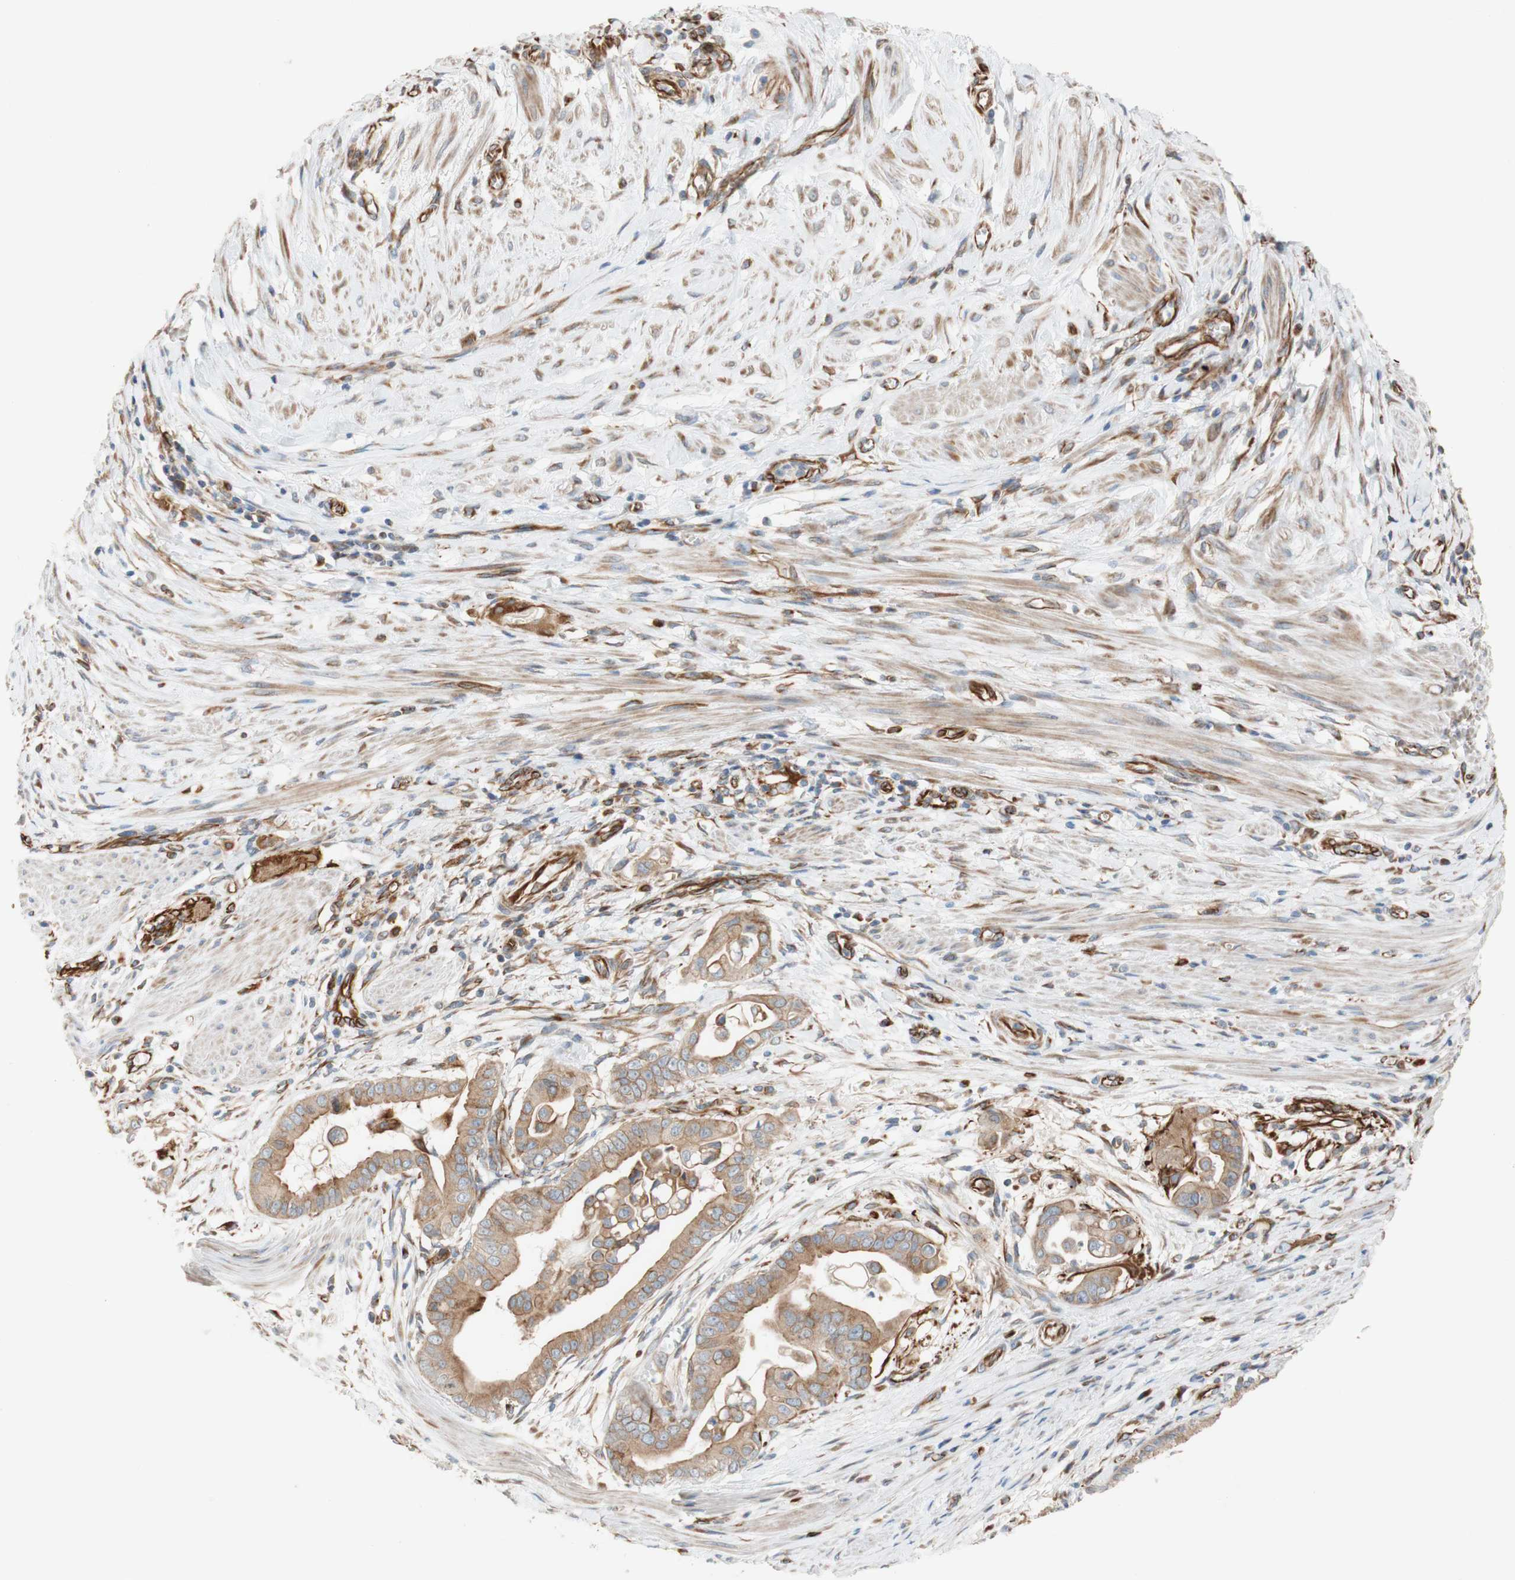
{"staining": {"intensity": "moderate", "quantity": ">75%", "location": "cytoplasmic/membranous"}, "tissue": "pancreatic cancer", "cell_type": "Tumor cells", "image_type": "cancer", "snomed": [{"axis": "morphology", "description": "Adenocarcinoma, NOS"}, {"axis": "topography", "description": "Pancreas"}], "caption": "IHC photomicrograph of pancreatic cancer (adenocarcinoma) stained for a protein (brown), which shows medium levels of moderate cytoplasmic/membranous staining in approximately >75% of tumor cells.", "gene": "C1orf43", "patient": {"sex": "female", "age": 75}}